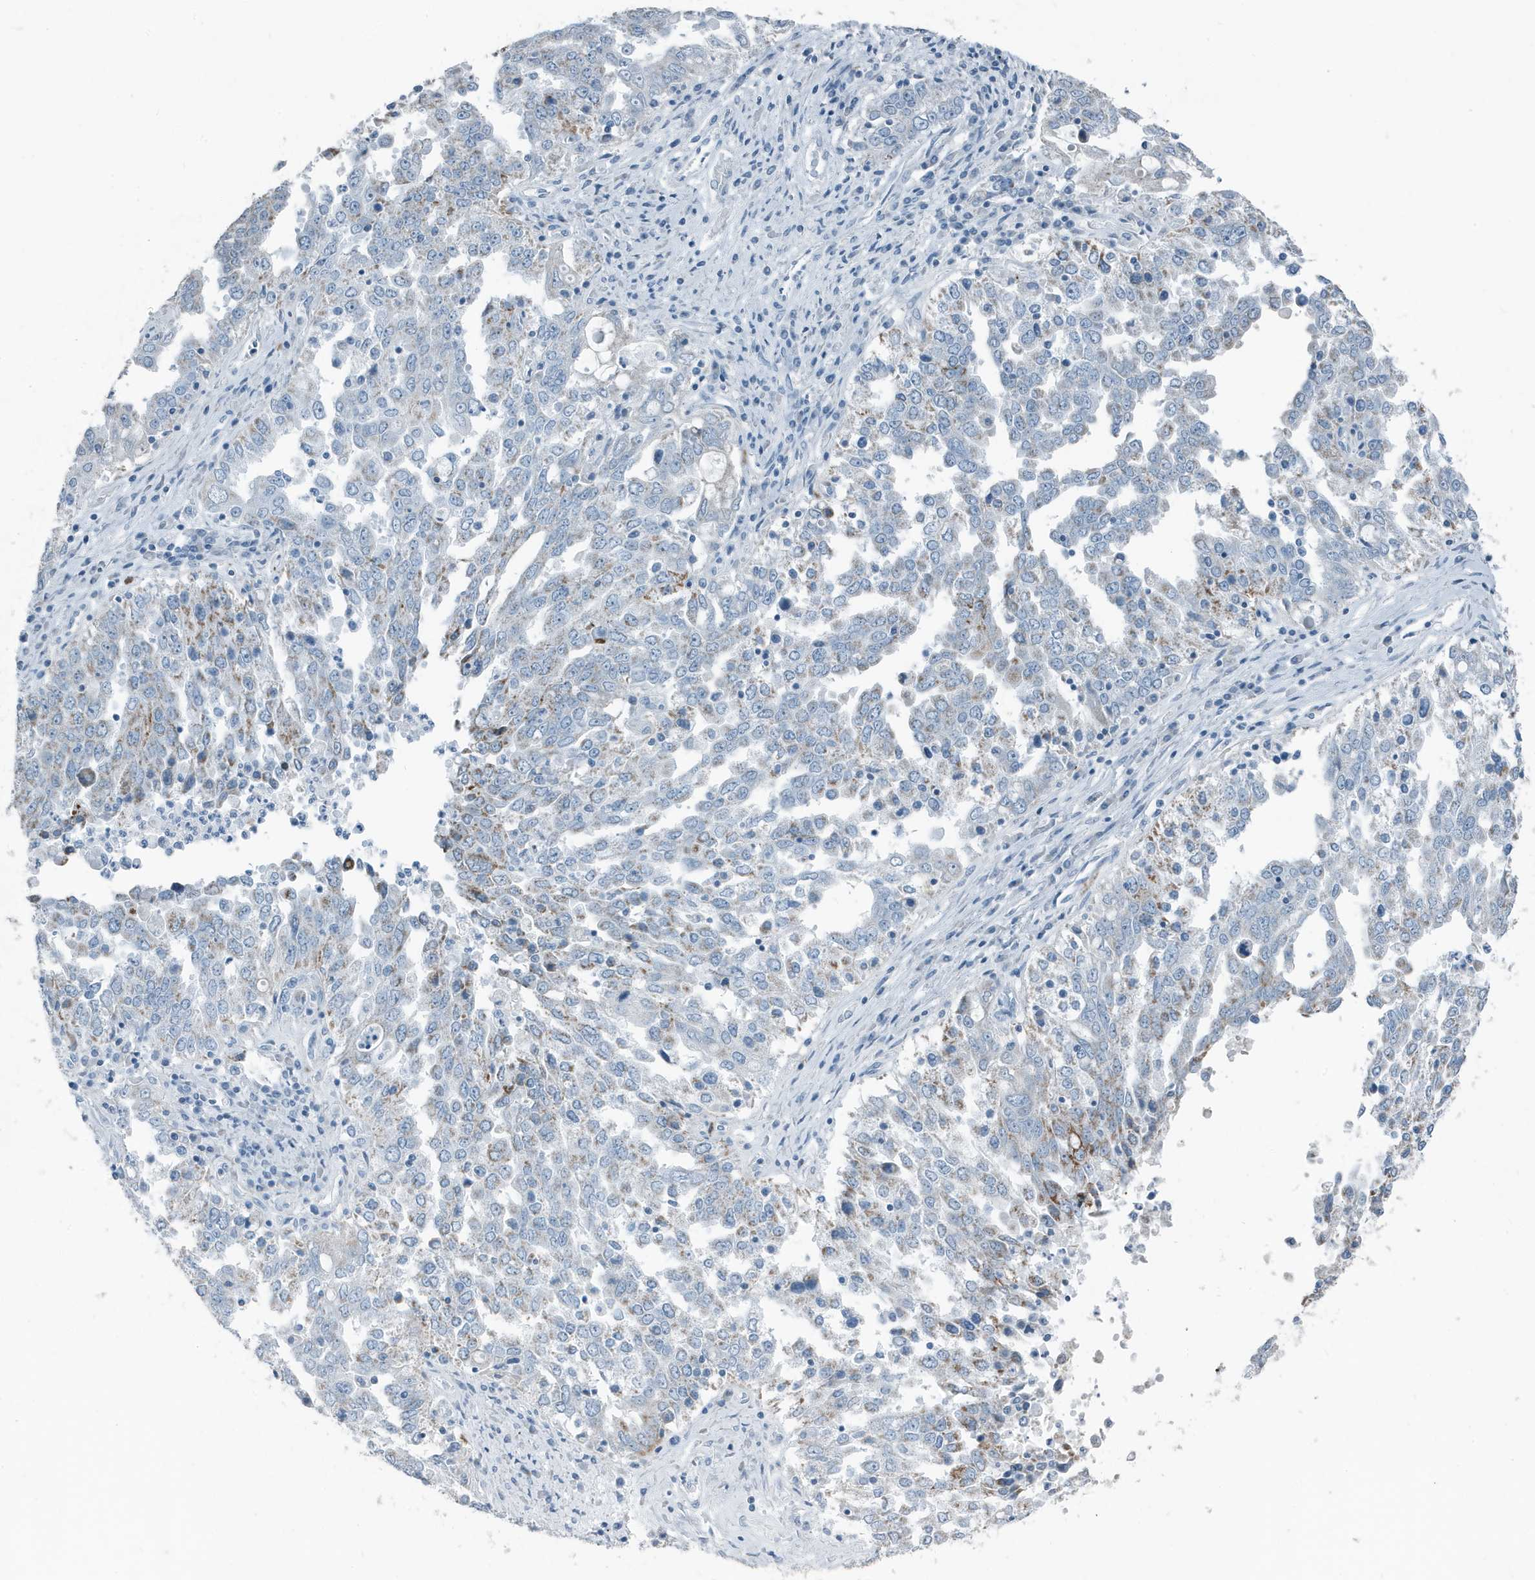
{"staining": {"intensity": "negative", "quantity": "none", "location": "none"}, "tissue": "ovarian cancer", "cell_type": "Tumor cells", "image_type": "cancer", "snomed": [{"axis": "morphology", "description": "Carcinoma, endometroid"}, {"axis": "topography", "description": "Ovary"}], "caption": "IHC of endometroid carcinoma (ovarian) demonstrates no positivity in tumor cells.", "gene": "FAM162A", "patient": {"sex": "female", "age": 62}}